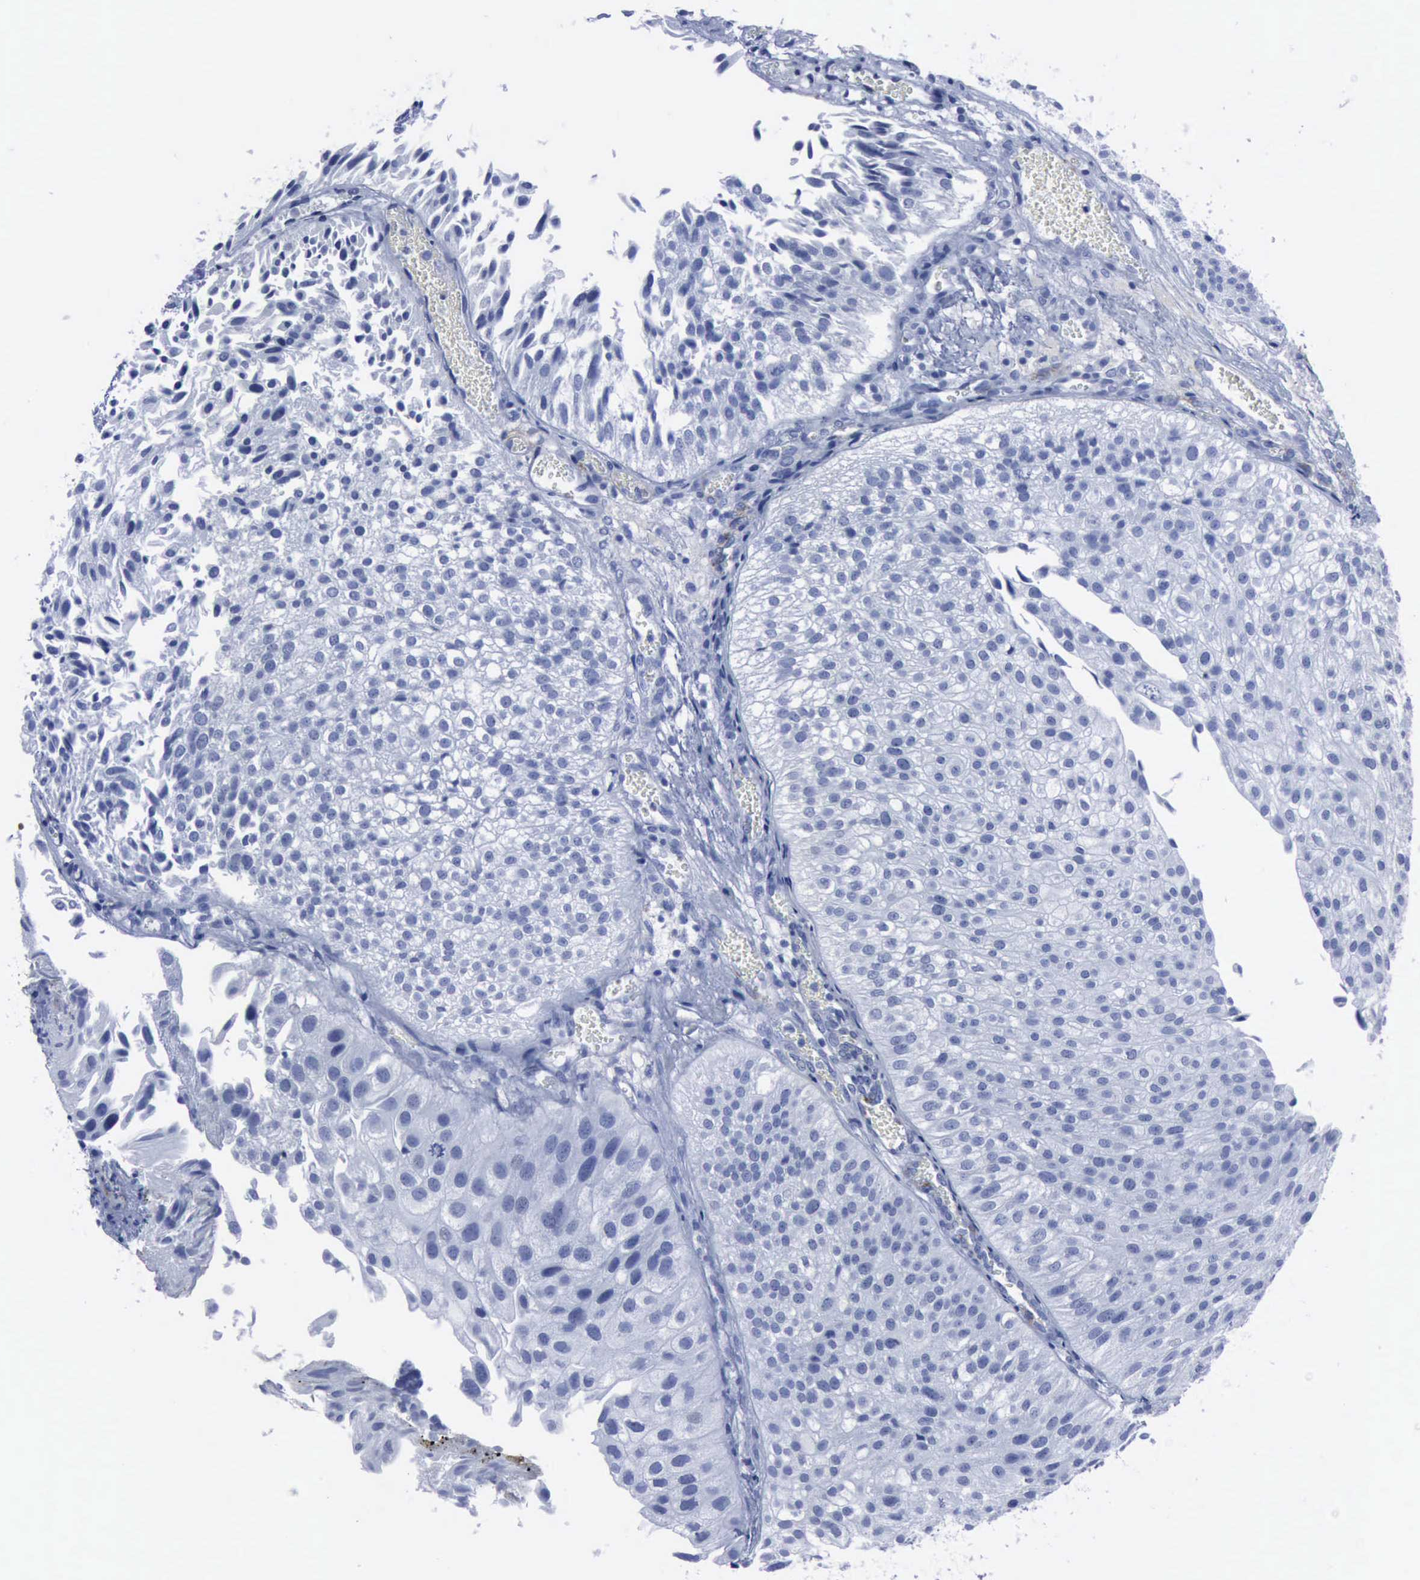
{"staining": {"intensity": "negative", "quantity": "none", "location": "none"}, "tissue": "urothelial cancer", "cell_type": "Tumor cells", "image_type": "cancer", "snomed": [{"axis": "morphology", "description": "Urothelial carcinoma, Low grade"}, {"axis": "topography", "description": "Urinary bladder"}], "caption": "Human urothelial carcinoma (low-grade) stained for a protein using immunohistochemistry demonstrates no expression in tumor cells.", "gene": "NGFR", "patient": {"sex": "female", "age": 89}}